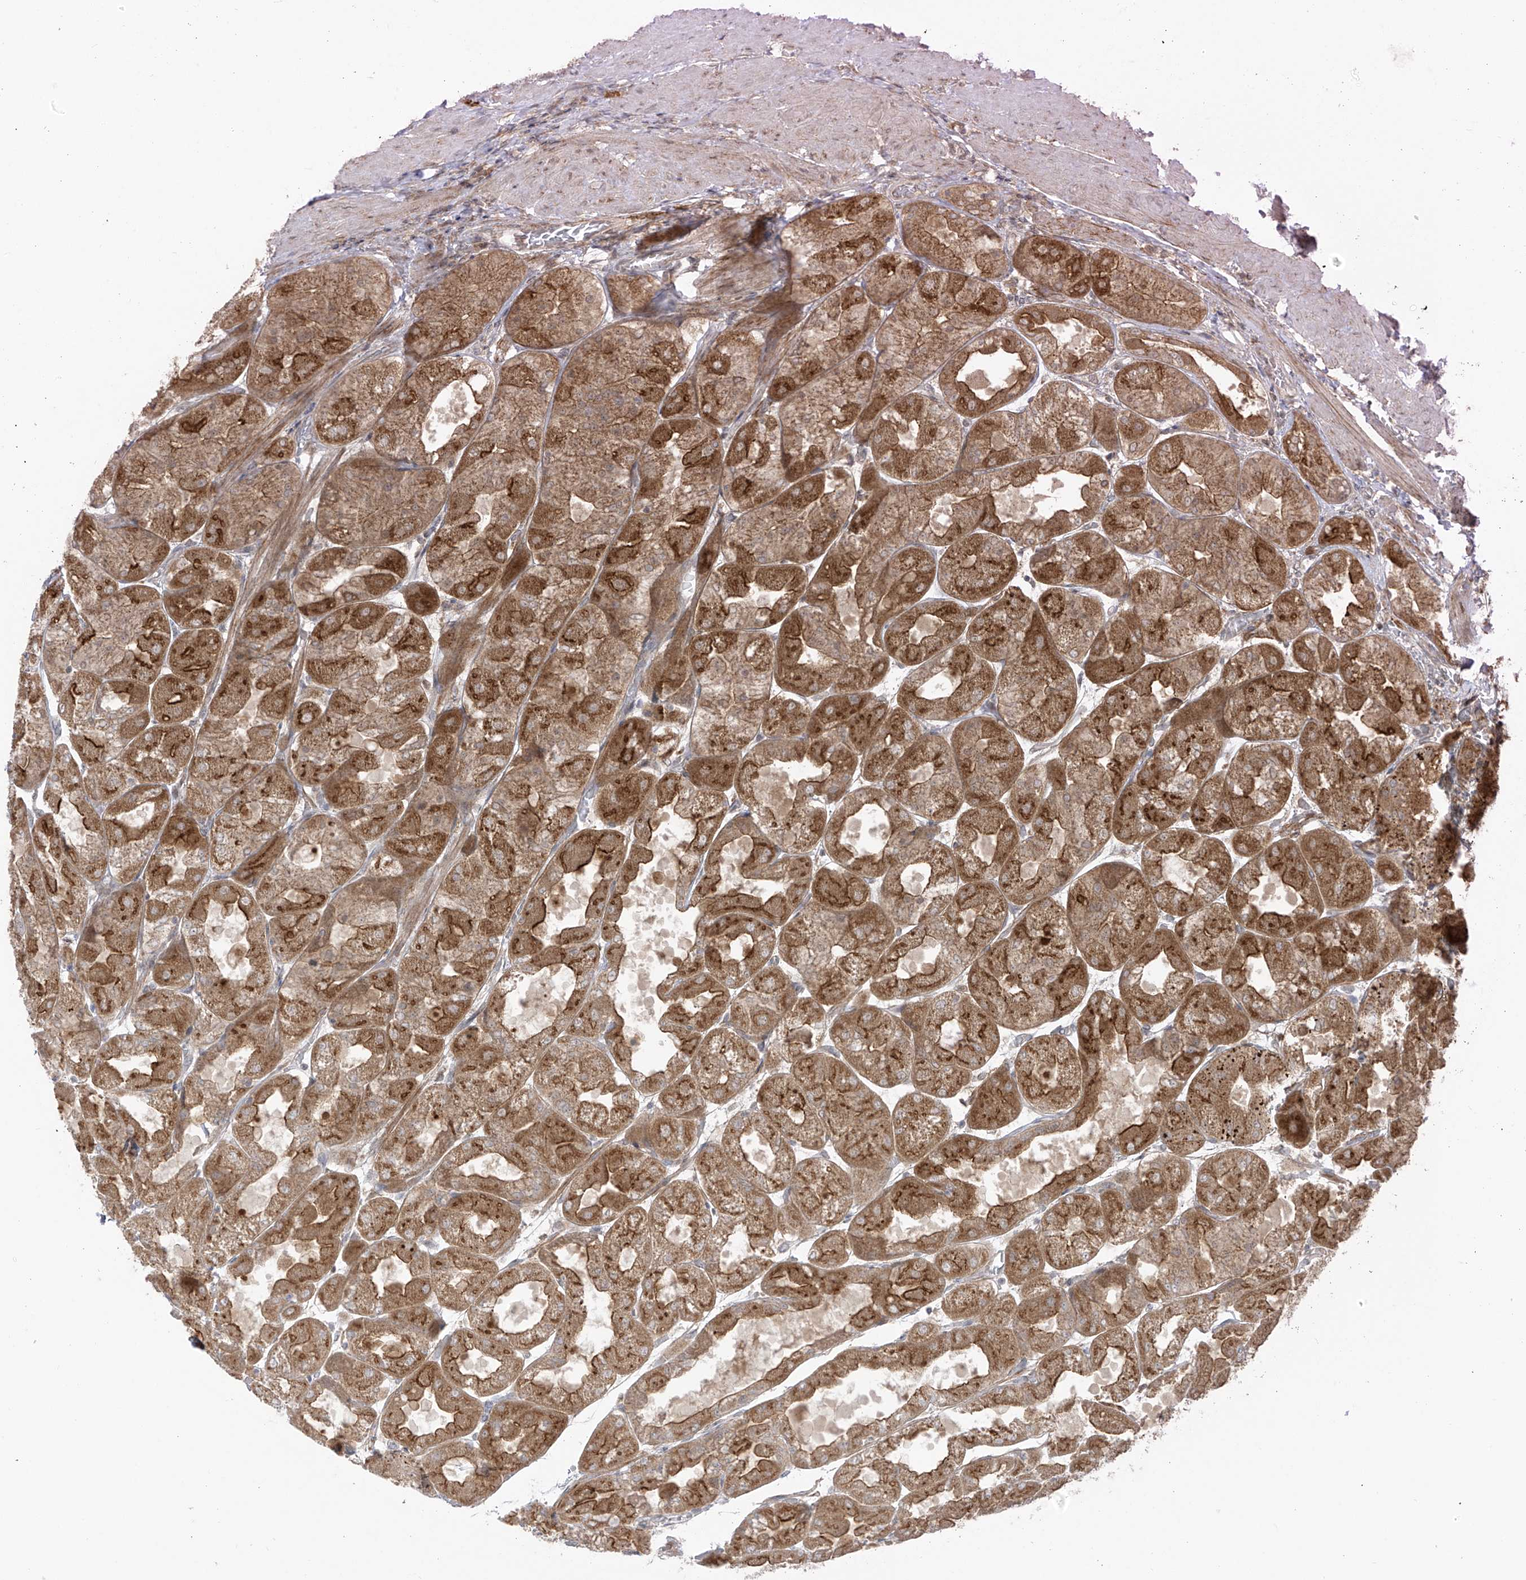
{"staining": {"intensity": "strong", "quantity": ">75%", "location": "cytoplasmic/membranous"}, "tissue": "stomach", "cell_type": "Glandular cells", "image_type": "normal", "snomed": [{"axis": "morphology", "description": "Normal tissue, NOS"}, {"axis": "topography", "description": "Stomach"}], "caption": "An image of stomach stained for a protein displays strong cytoplasmic/membranous brown staining in glandular cells. (Stains: DAB (3,3'-diaminobenzidine) in brown, nuclei in blue, Microscopy: brightfield microscopy at high magnification).", "gene": "PDE11A", "patient": {"sex": "female", "age": 61}}